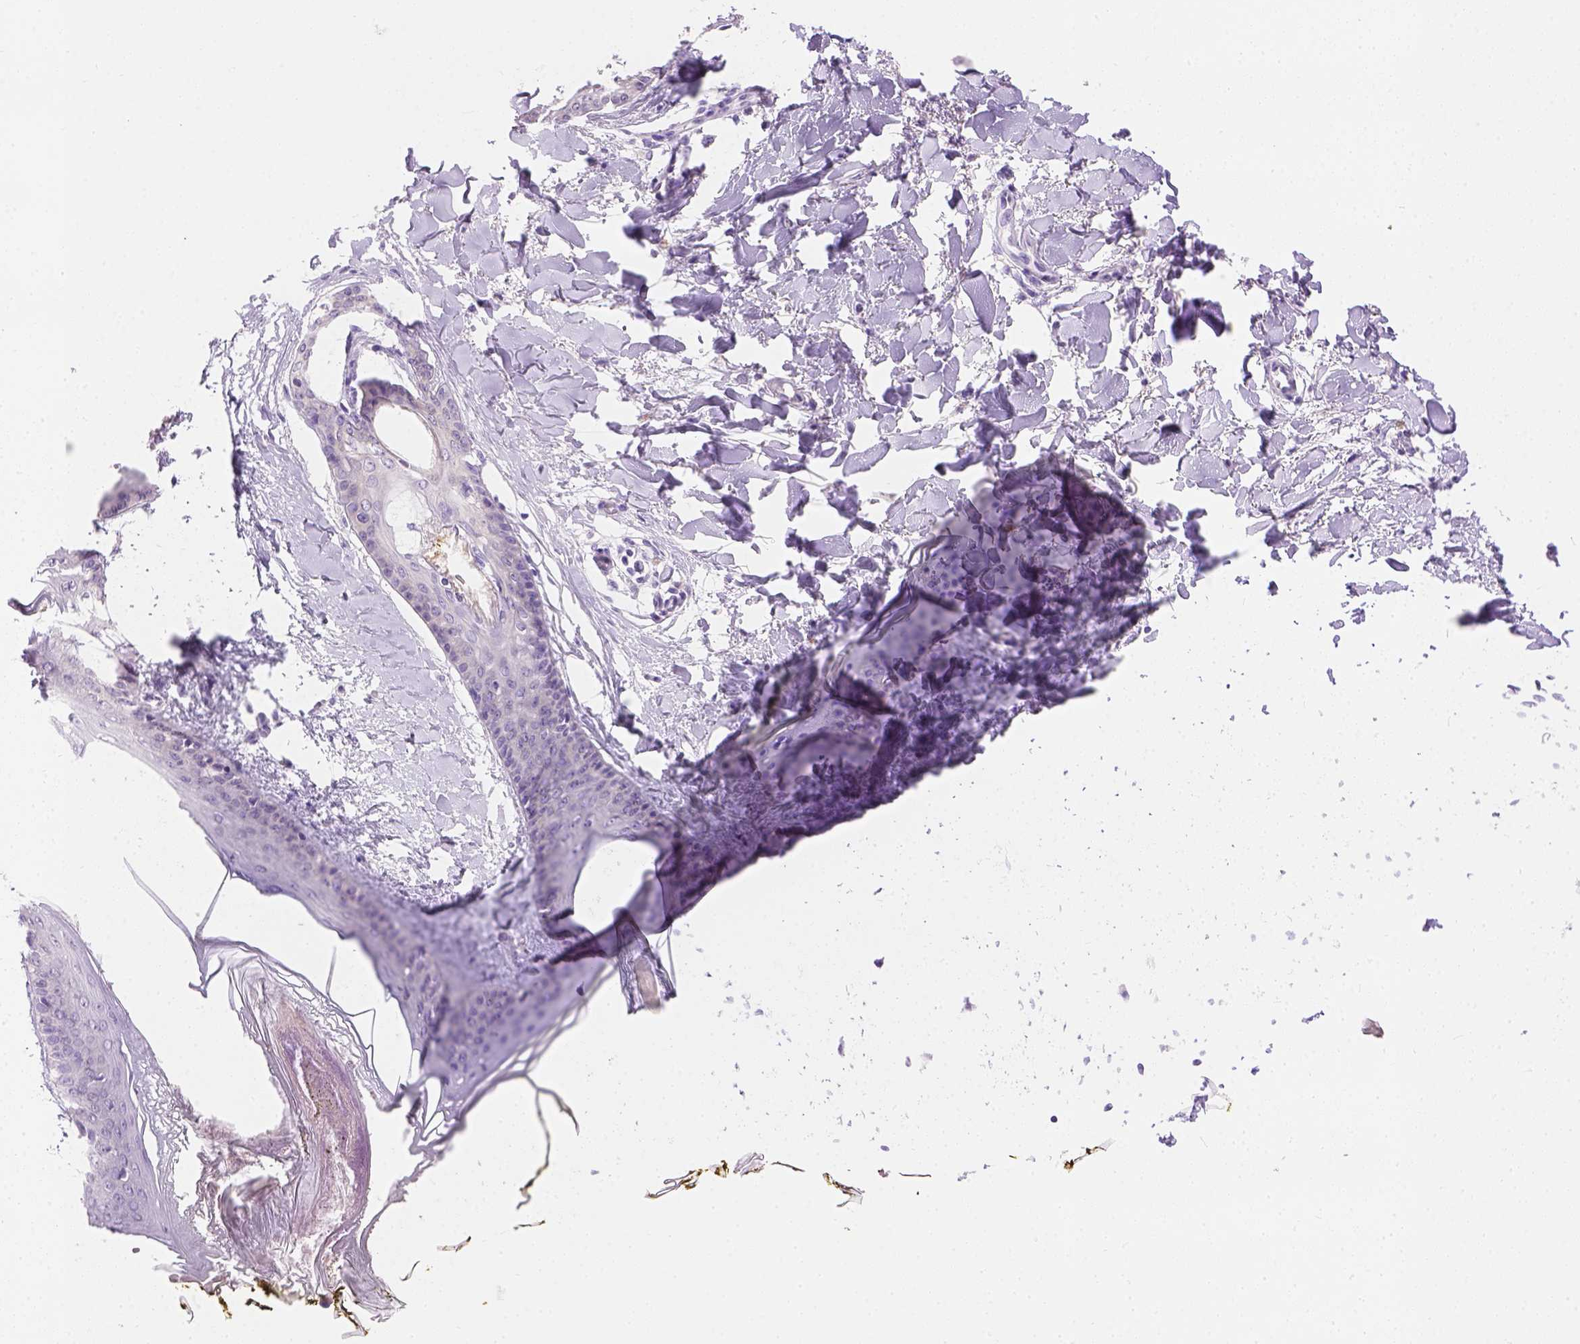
{"staining": {"intensity": "negative", "quantity": "none", "location": "none"}, "tissue": "skin", "cell_type": "Fibroblasts", "image_type": "normal", "snomed": [{"axis": "morphology", "description": "Normal tissue, NOS"}, {"axis": "topography", "description": "Skin"}], "caption": "Immunohistochemistry (IHC) photomicrograph of unremarkable skin: human skin stained with DAB displays no significant protein positivity in fibroblasts. The staining was performed using DAB (3,3'-diaminobenzidine) to visualize the protein expression in brown, while the nuclei were stained in blue with hematoxylin (Magnification: 20x).", "gene": "TMEM38A", "patient": {"sex": "female", "age": 34}}